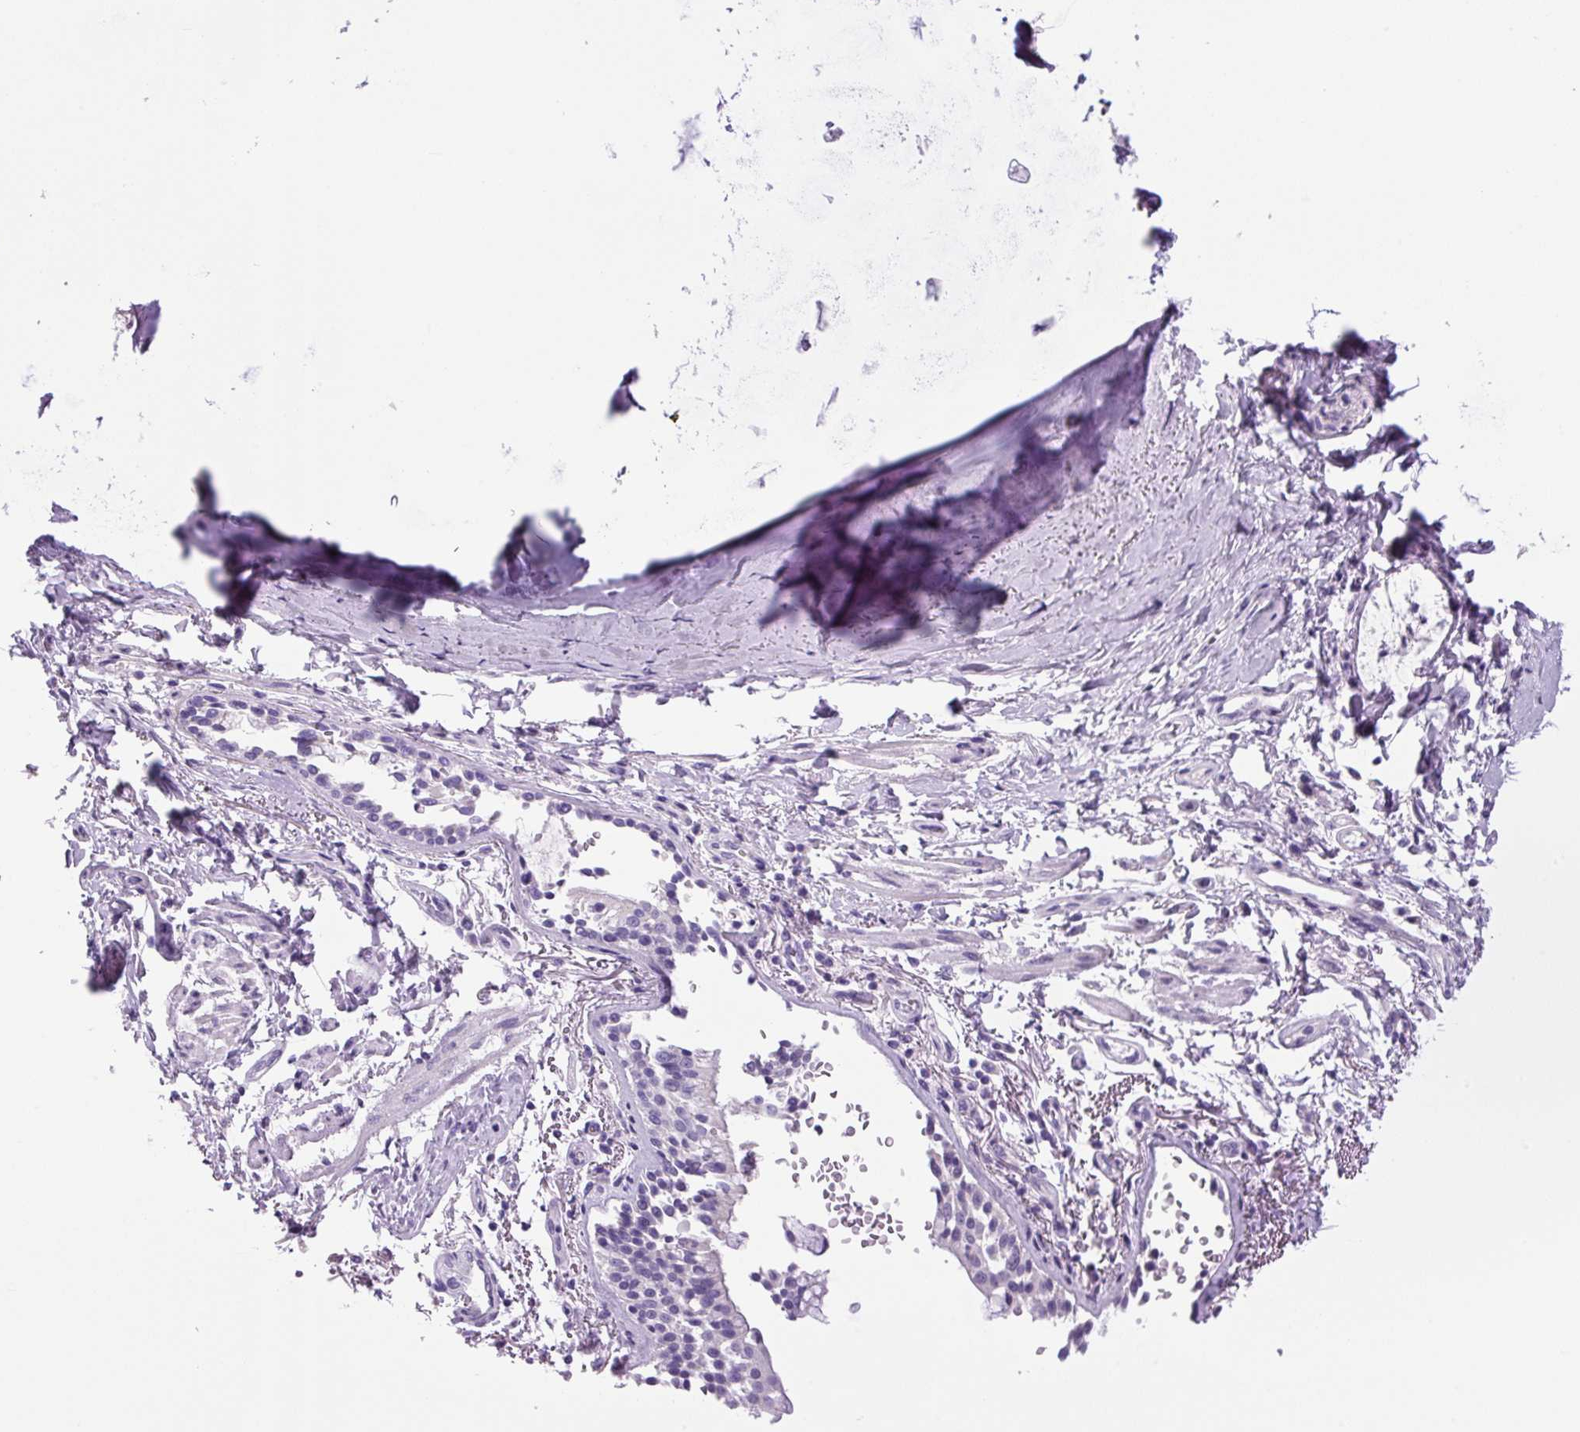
{"staining": {"intensity": "moderate", "quantity": "<25%", "location": "cytoplasmic/membranous"}, "tissue": "bronchus", "cell_type": "Respiratory epithelial cells", "image_type": "normal", "snomed": [{"axis": "morphology", "description": "Normal tissue, NOS"}, {"axis": "topography", "description": "Bronchus"}], "caption": "Moderate cytoplasmic/membranous staining is appreciated in approximately <25% of respiratory epithelial cells in benign bronchus. (DAB IHC with brightfield microscopy, high magnification).", "gene": "CHGA", "patient": {"sex": "male", "age": 70}}